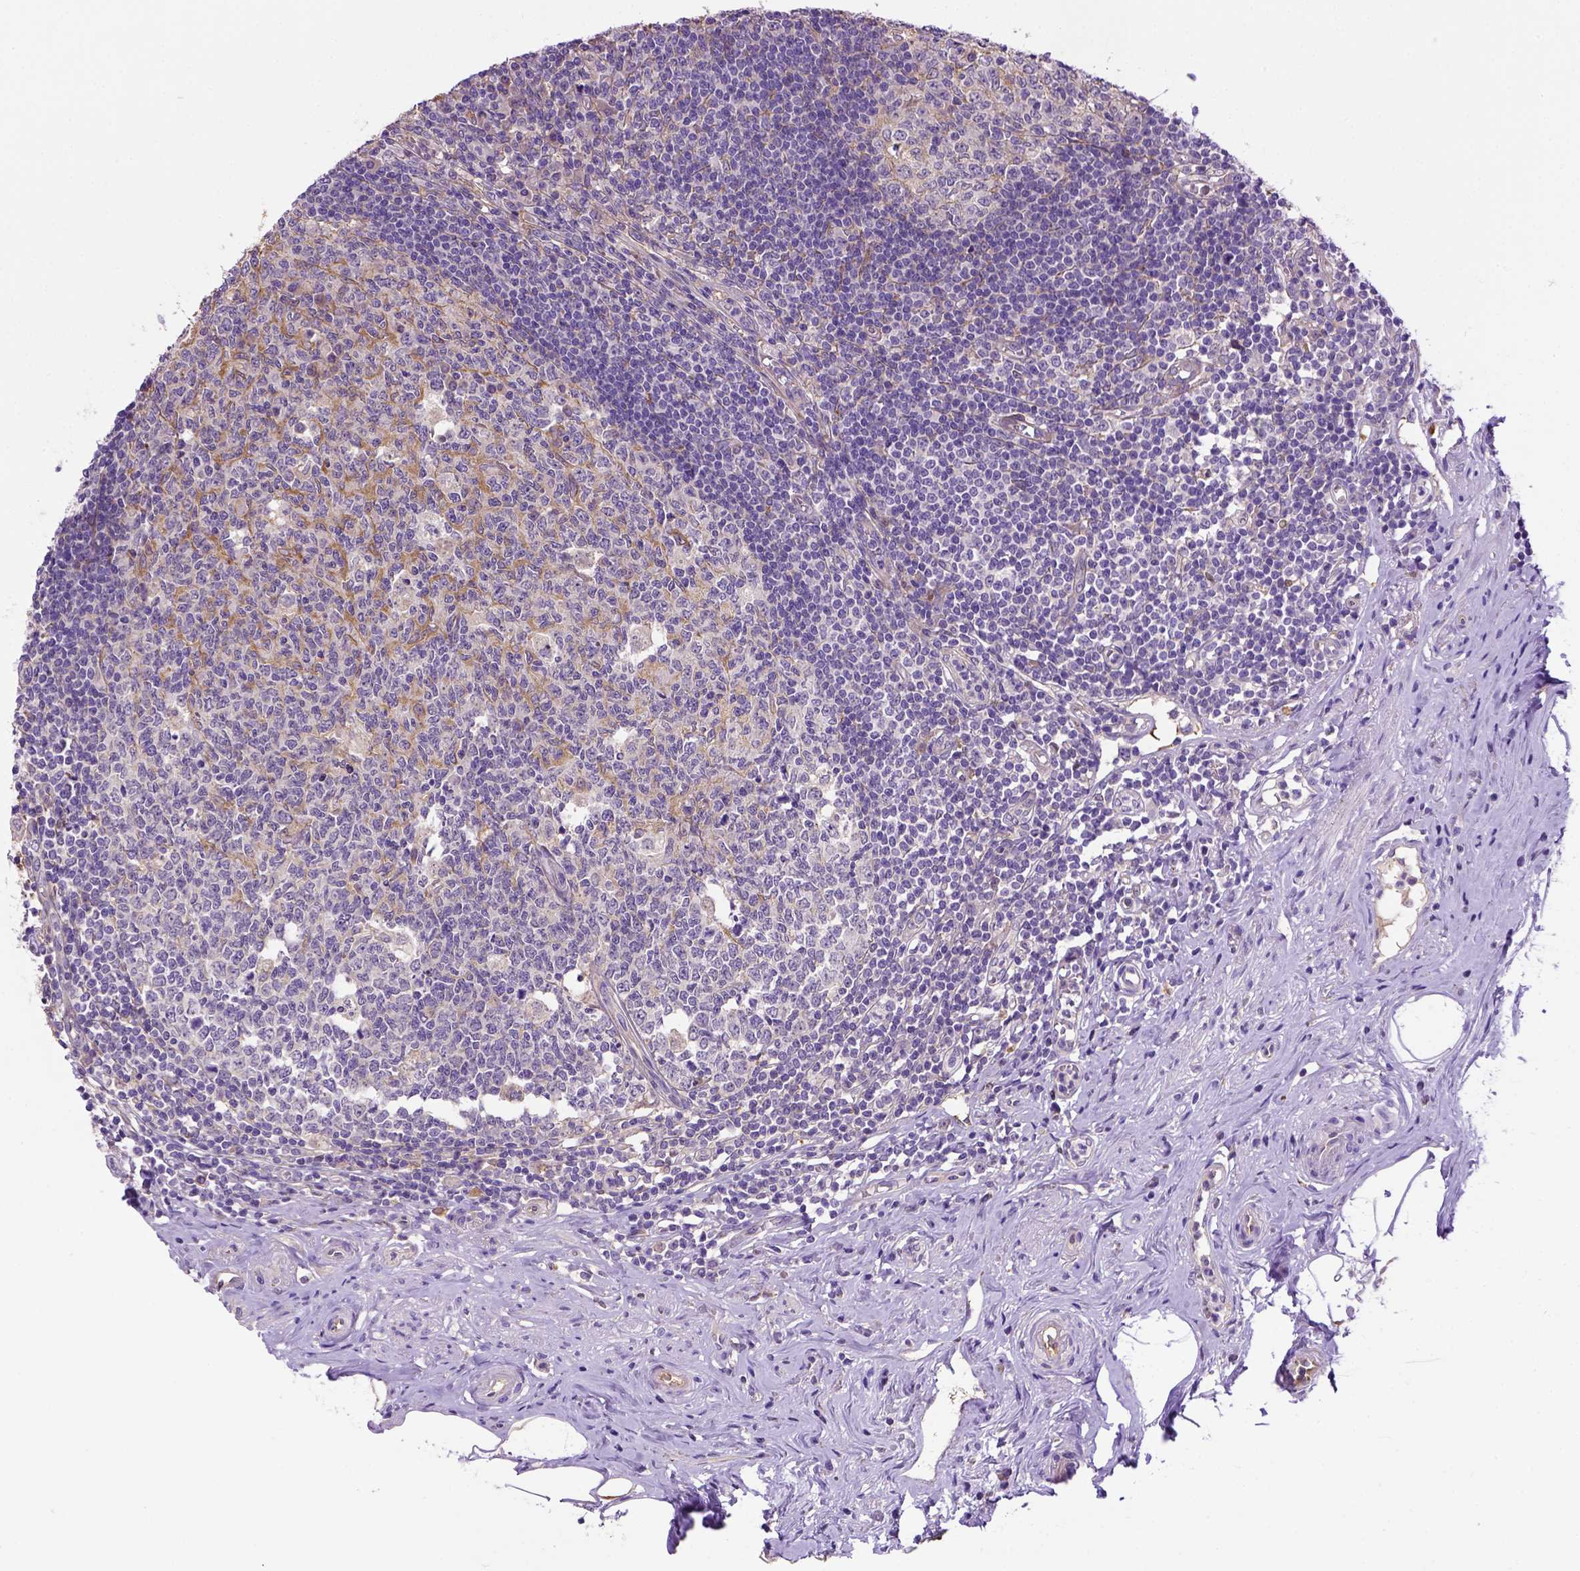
{"staining": {"intensity": "negative", "quantity": "none", "location": "none"}, "tissue": "appendix", "cell_type": "Glandular cells", "image_type": "normal", "snomed": [{"axis": "morphology", "description": "Normal tissue, NOS"}, {"axis": "morphology", "description": "Carcinoma, endometroid"}, {"axis": "topography", "description": "Appendix"}, {"axis": "topography", "description": "Colon"}], "caption": "Immunohistochemistry photomicrograph of benign appendix stained for a protein (brown), which reveals no expression in glandular cells.", "gene": "DEPDC1B", "patient": {"sex": "female", "age": 60}}